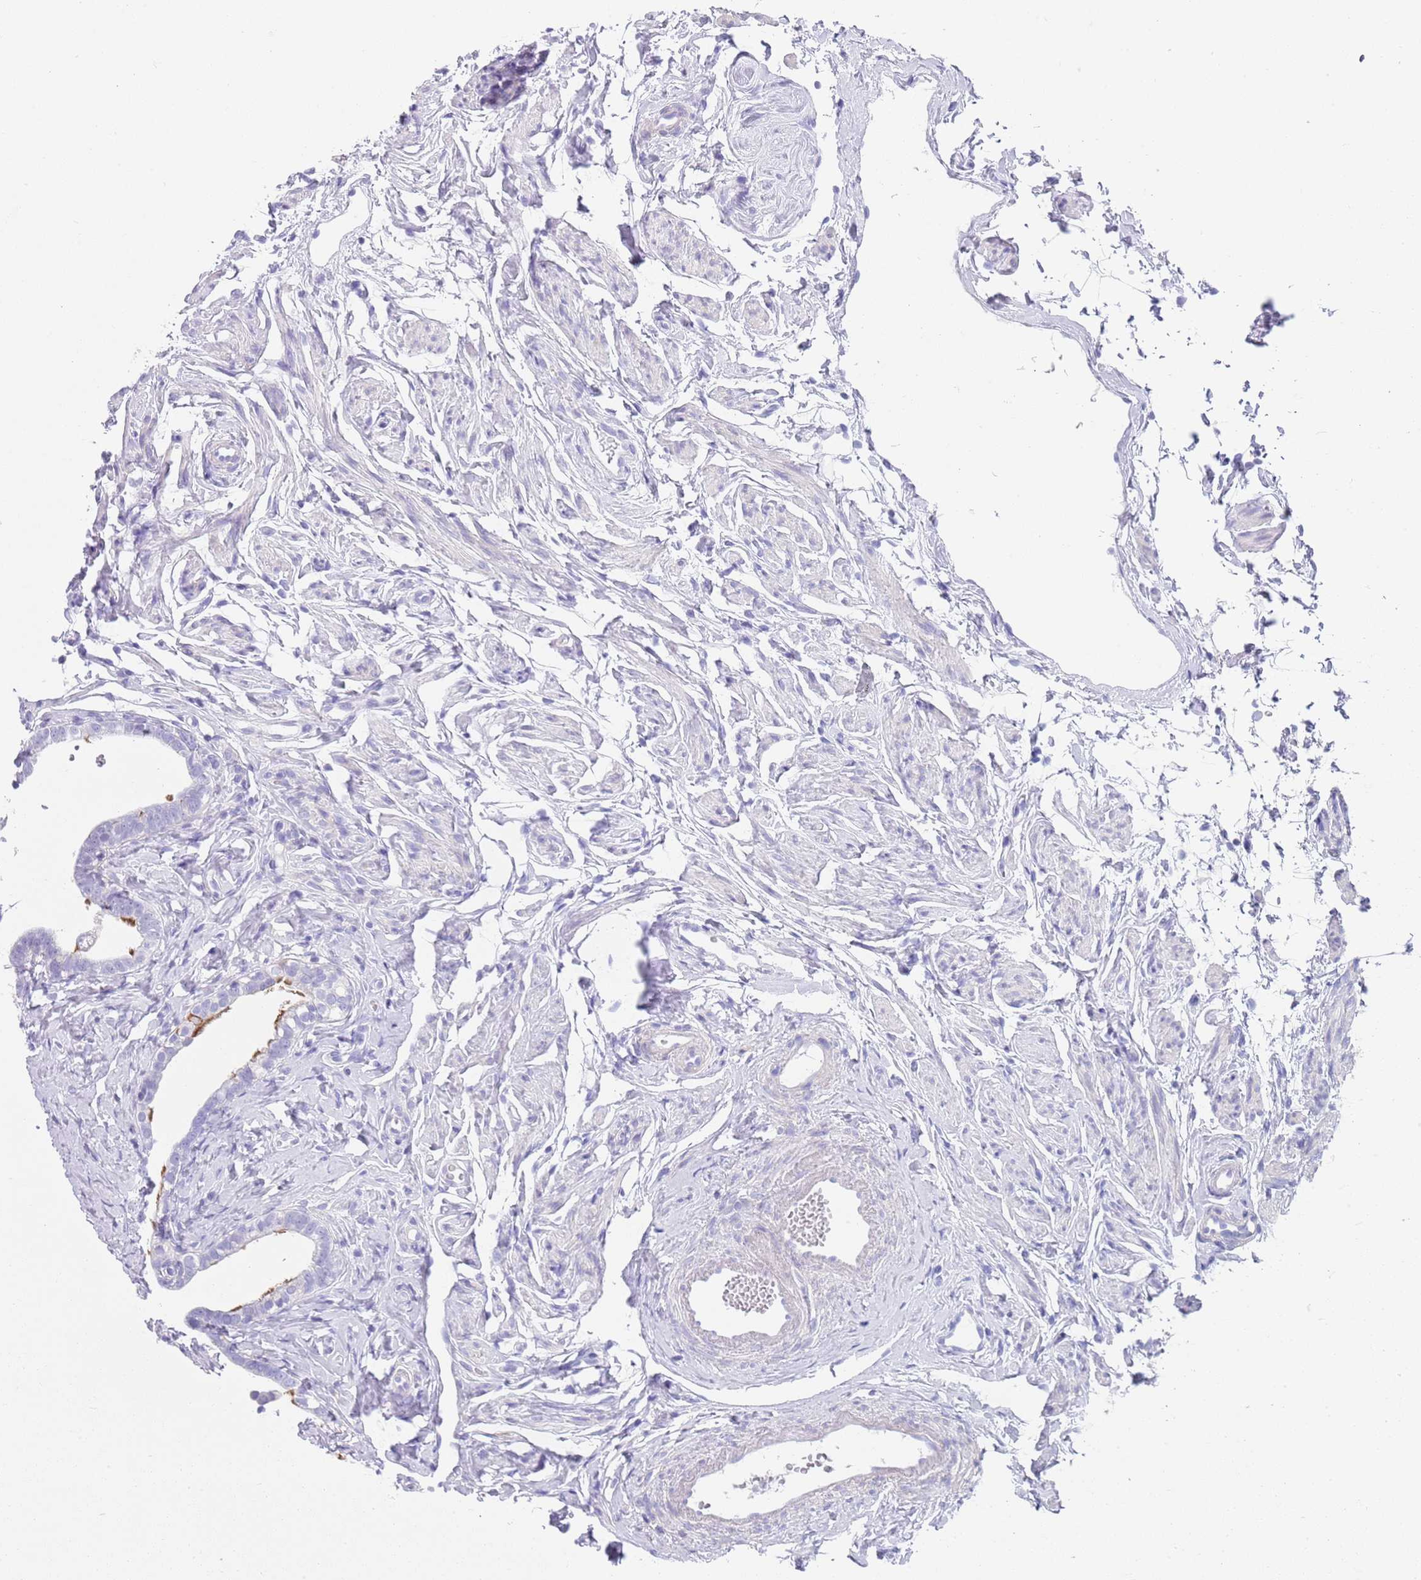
{"staining": {"intensity": "strong", "quantity": "25%-75%", "location": "cytoplasmic/membranous"}, "tissue": "fallopian tube", "cell_type": "Glandular cells", "image_type": "normal", "snomed": [{"axis": "morphology", "description": "Normal tissue, NOS"}, {"axis": "topography", "description": "Fallopian tube"}], "caption": "A high amount of strong cytoplasmic/membranous expression is identified in about 25%-75% of glandular cells in unremarkable fallopian tube. The protein of interest is shown in brown color, while the nuclei are stained blue.", "gene": "CPXM2", "patient": {"sex": "female", "age": 66}}